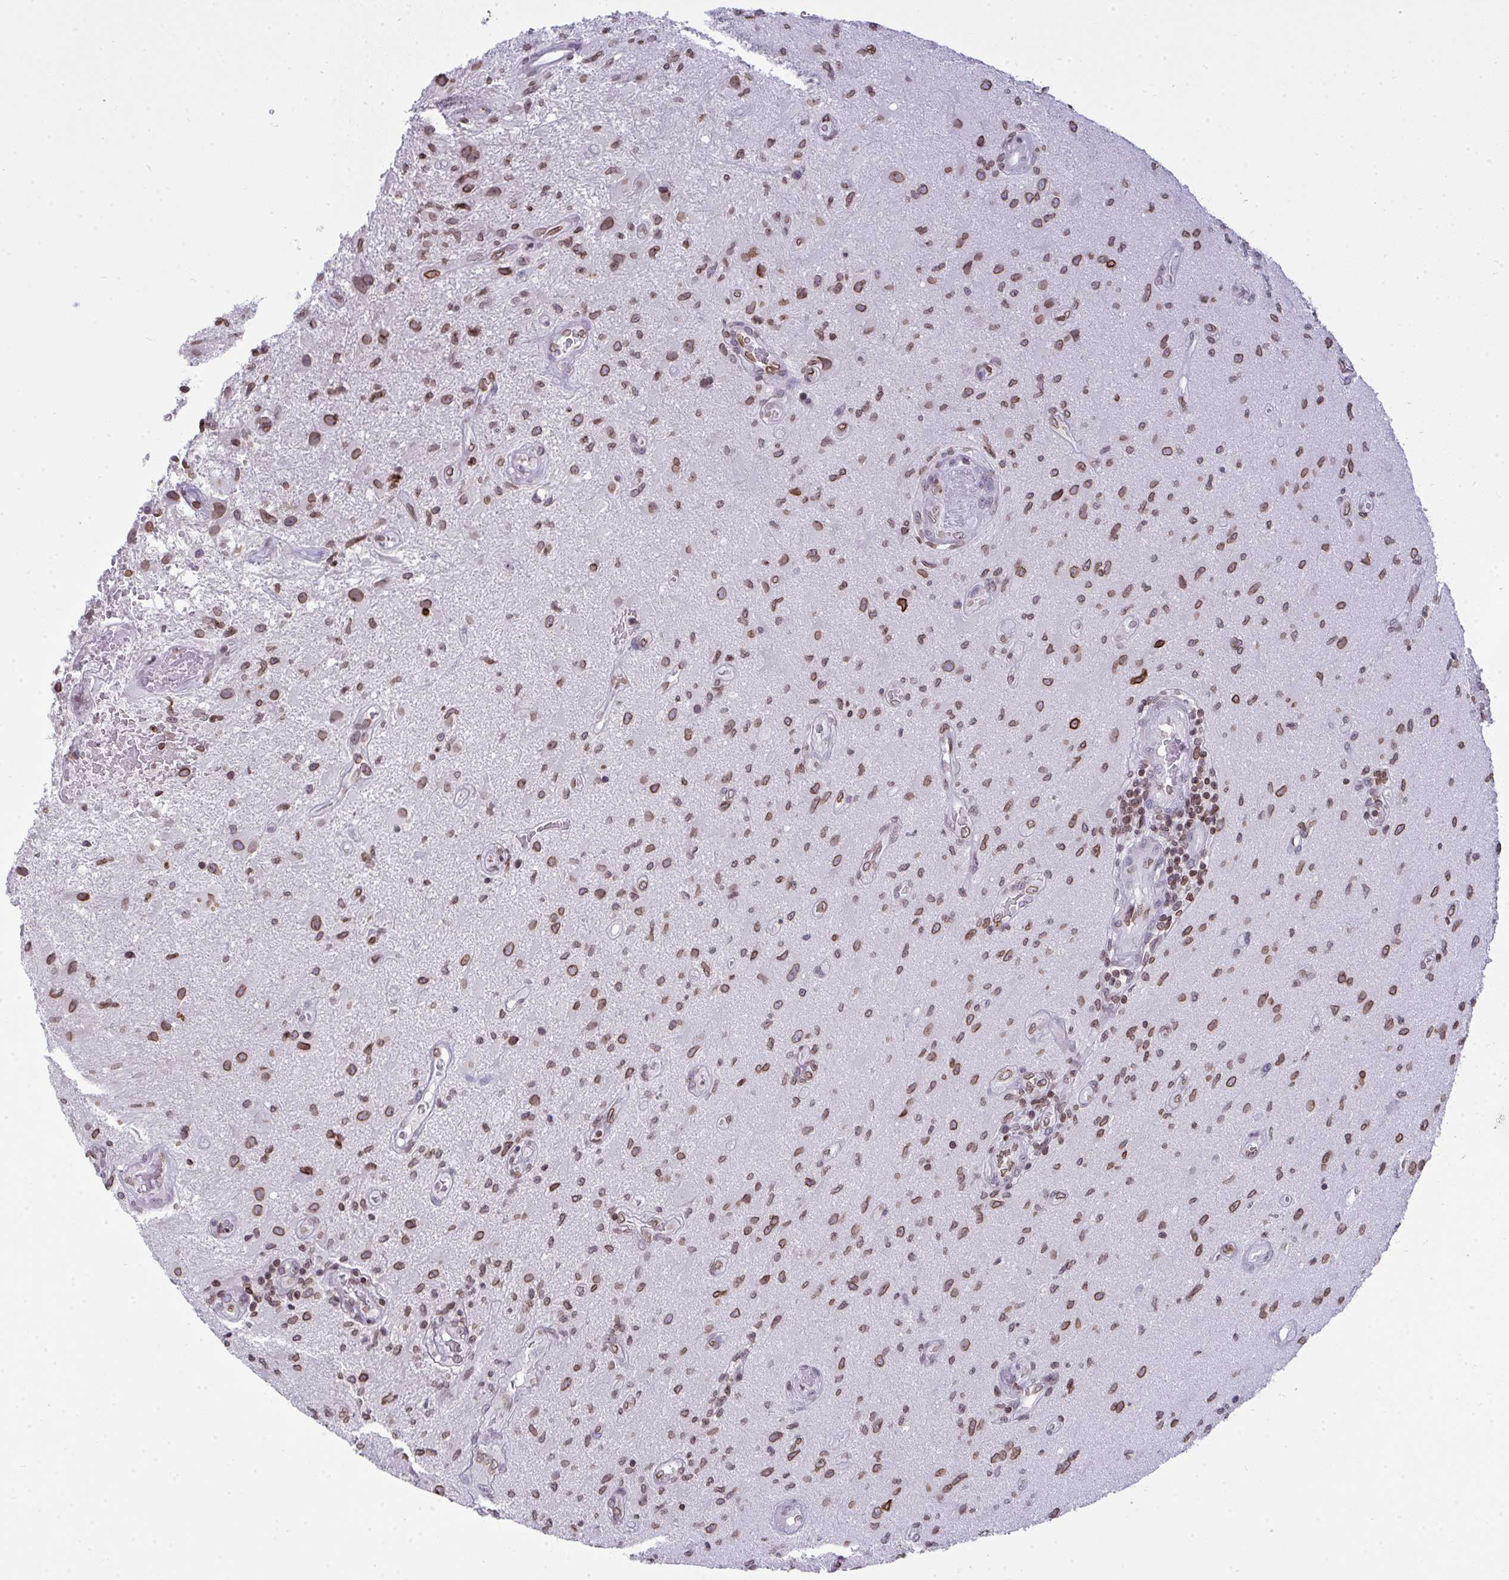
{"staining": {"intensity": "moderate", "quantity": ">75%", "location": "cytoplasmic/membranous,nuclear"}, "tissue": "glioma", "cell_type": "Tumor cells", "image_type": "cancer", "snomed": [{"axis": "morphology", "description": "Glioma, malignant, High grade"}, {"axis": "topography", "description": "Brain"}], "caption": "Malignant glioma (high-grade) stained with a protein marker reveals moderate staining in tumor cells.", "gene": "LMNB2", "patient": {"sex": "male", "age": 67}}